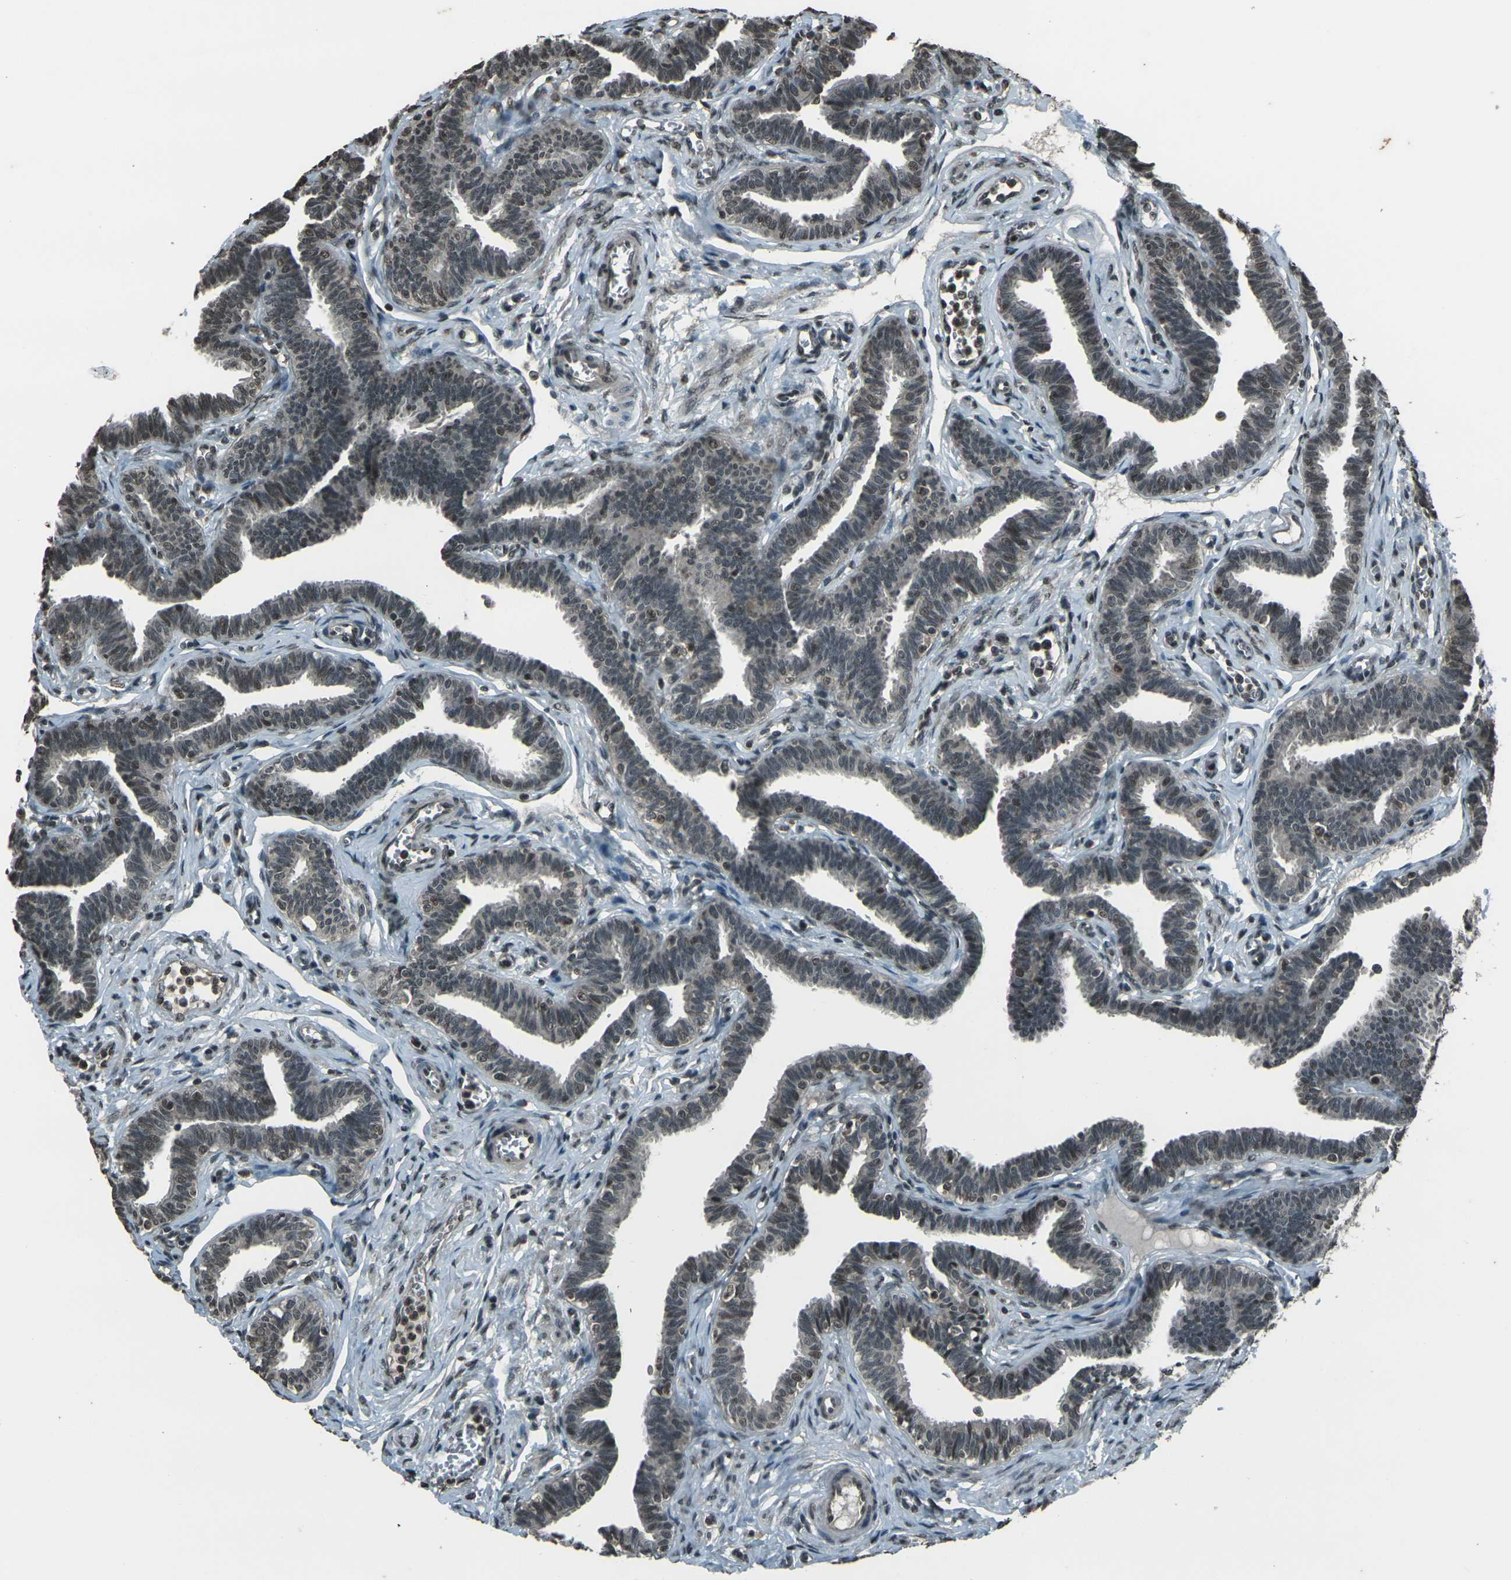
{"staining": {"intensity": "moderate", "quantity": "<25%", "location": "nuclear"}, "tissue": "fallopian tube", "cell_type": "Glandular cells", "image_type": "normal", "snomed": [{"axis": "morphology", "description": "Normal tissue, NOS"}, {"axis": "topography", "description": "Fallopian tube"}, {"axis": "topography", "description": "Ovary"}], "caption": "The immunohistochemical stain labels moderate nuclear expression in glandular cells of normal fallopian tube. Using DAB (brown) and hematoxylin (blue) stains, captured at high magnification using brightfield microscopy.", "gene": "PRPF8", "patient": {"sex": "female", "age": 23}}